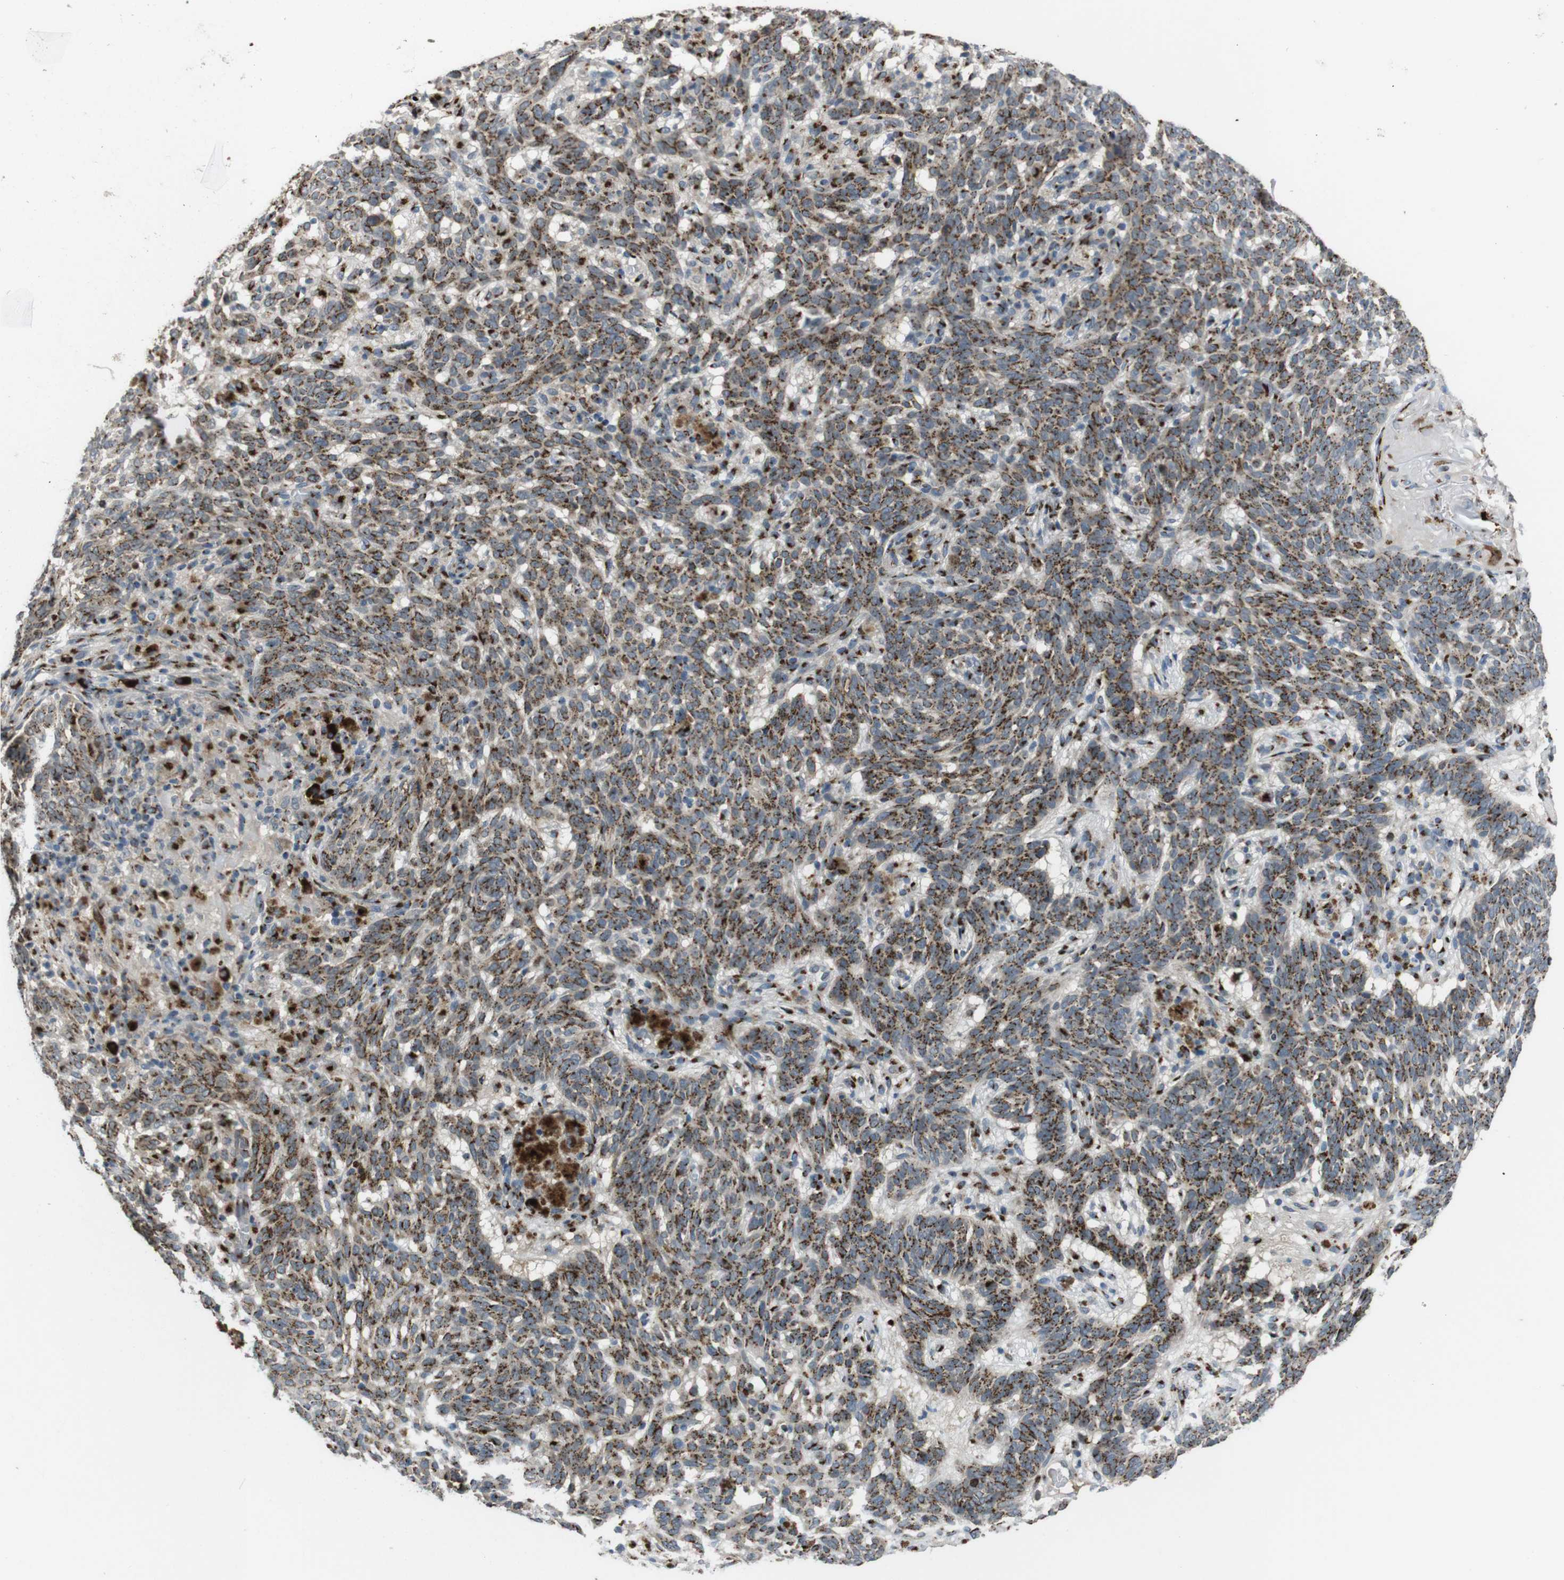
{"staining": {"intensity": "moderate", "quantity": ">75%", "location": "cytoplasmic/membranous"}, "tissue": "skin cancer", "cell_type": "Tumor cells", "image_type": "cancer", "snomed": [{"axis": "morphology", "description": "Basal cell carcinoma"}, {"axis": "topography", "description": "Skin"}], "caption": "Immunohistochemistry of human skin basal cell carcinoma demonstrates medium levels of moderate cytoplasmic/membranous expression in about >75% of tumor cells.", "gene": "ZFPL1", "patient": {"sex": "male", "age": 85}}